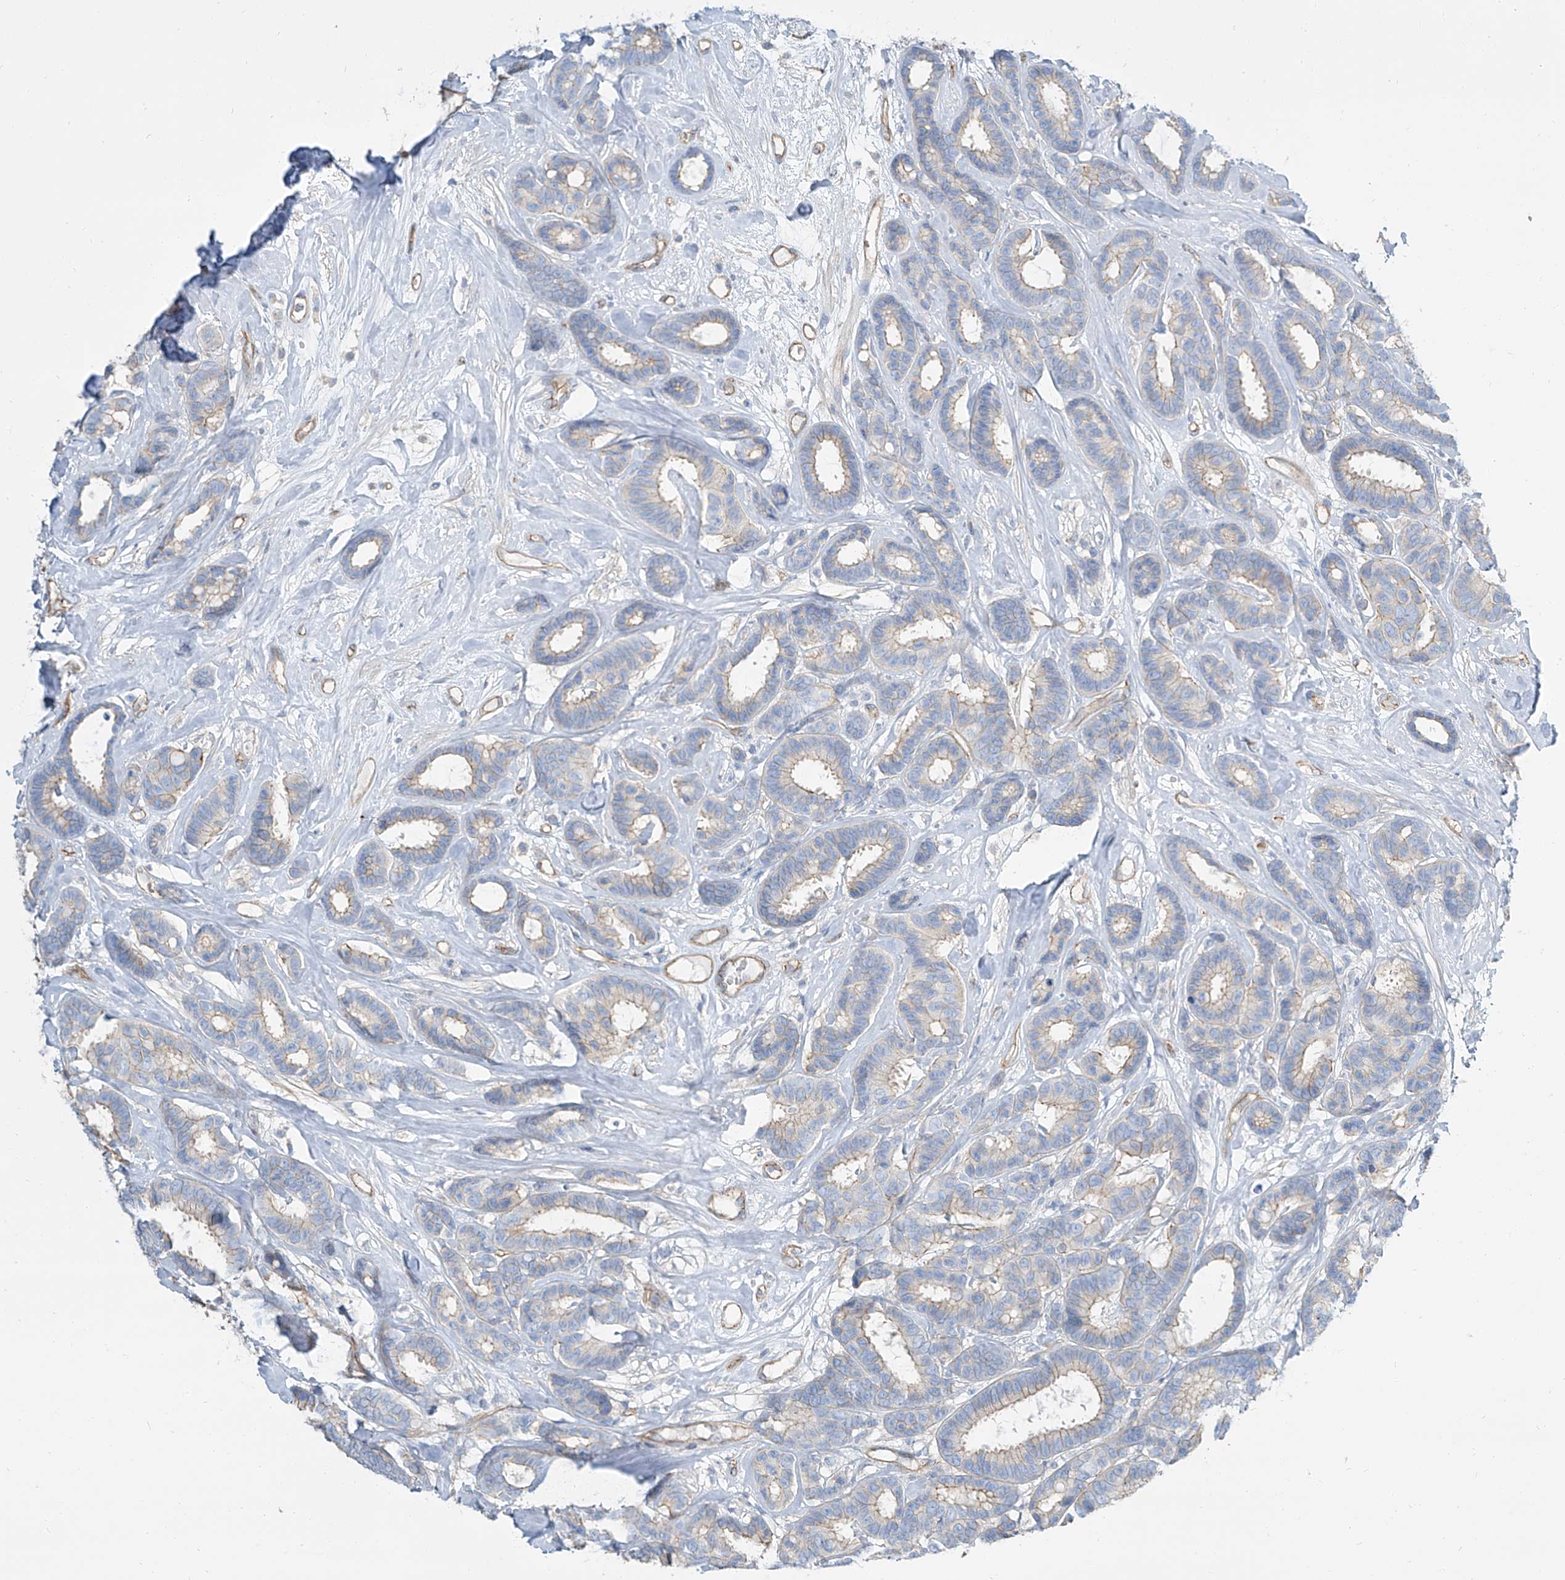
{"staining": {"intensity": "weak", "quantity": "25%-75%", "location": "cytoplasmic/membranous"}, "tissue": "breast cancer", "cell_type": "Tumor cells", "image_type": "cancer", "snomed": [{"axis": "morphology", "description": "Duct carcinoma"}, {"axis": "topography", "description": "Breast"}], "caption": "IHC histopathology image of neoplastic tissue: human breast invasive ductal carcinoma stained using immunohistochemistry (IHC) exhibits low levels of weak protein expression localized specifically in the cytoplasmic/membranous of tumor cells, appearing as a cytoplasmic/membranous brown color.", "gene": "TXLNB", "patient": {"sex": "female", "age": 87}}